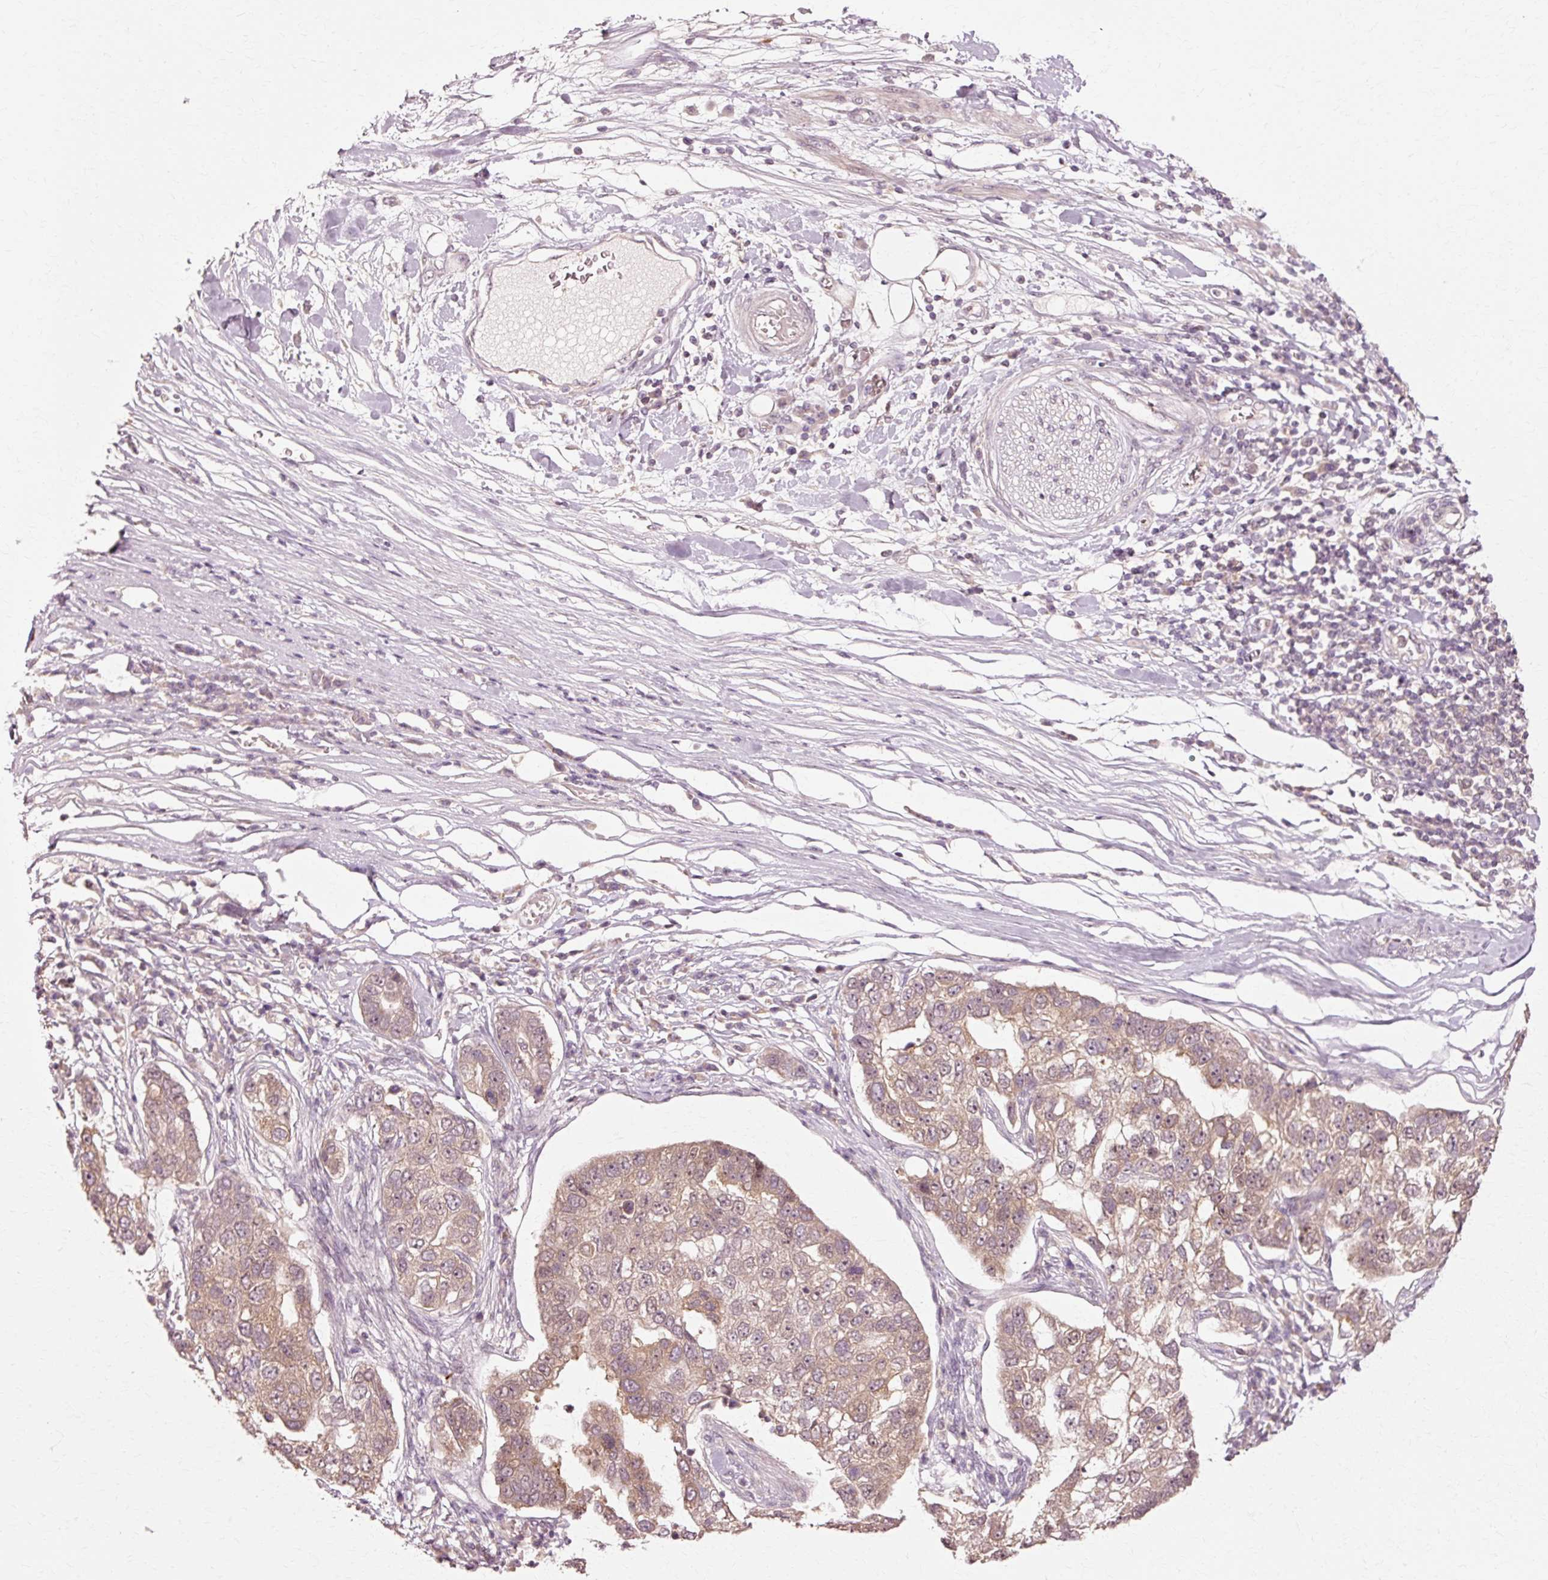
{"staining": {"intensity": "moderate", "quantity": "25%-75%", "location": "cytoplasmic/membranous"}, "tissue": "pancreatic cancer", "cell_type": "Tumor cells", "image_type": "cancer", "snomed": [{"axis": "morphology", "description": "Adenocarcinoma, NOS"}, {"axis": "topography", "description": "Pancreas"}], "caption": "Protein expression analysis of adenocarcinoma (pancreatic) reveals moderate cytoplasmic/membranous expression in approximately 25%-75% of tumor cells.", "gene": "RGPD5", "patient": {"sex": "female", "age": 61}}